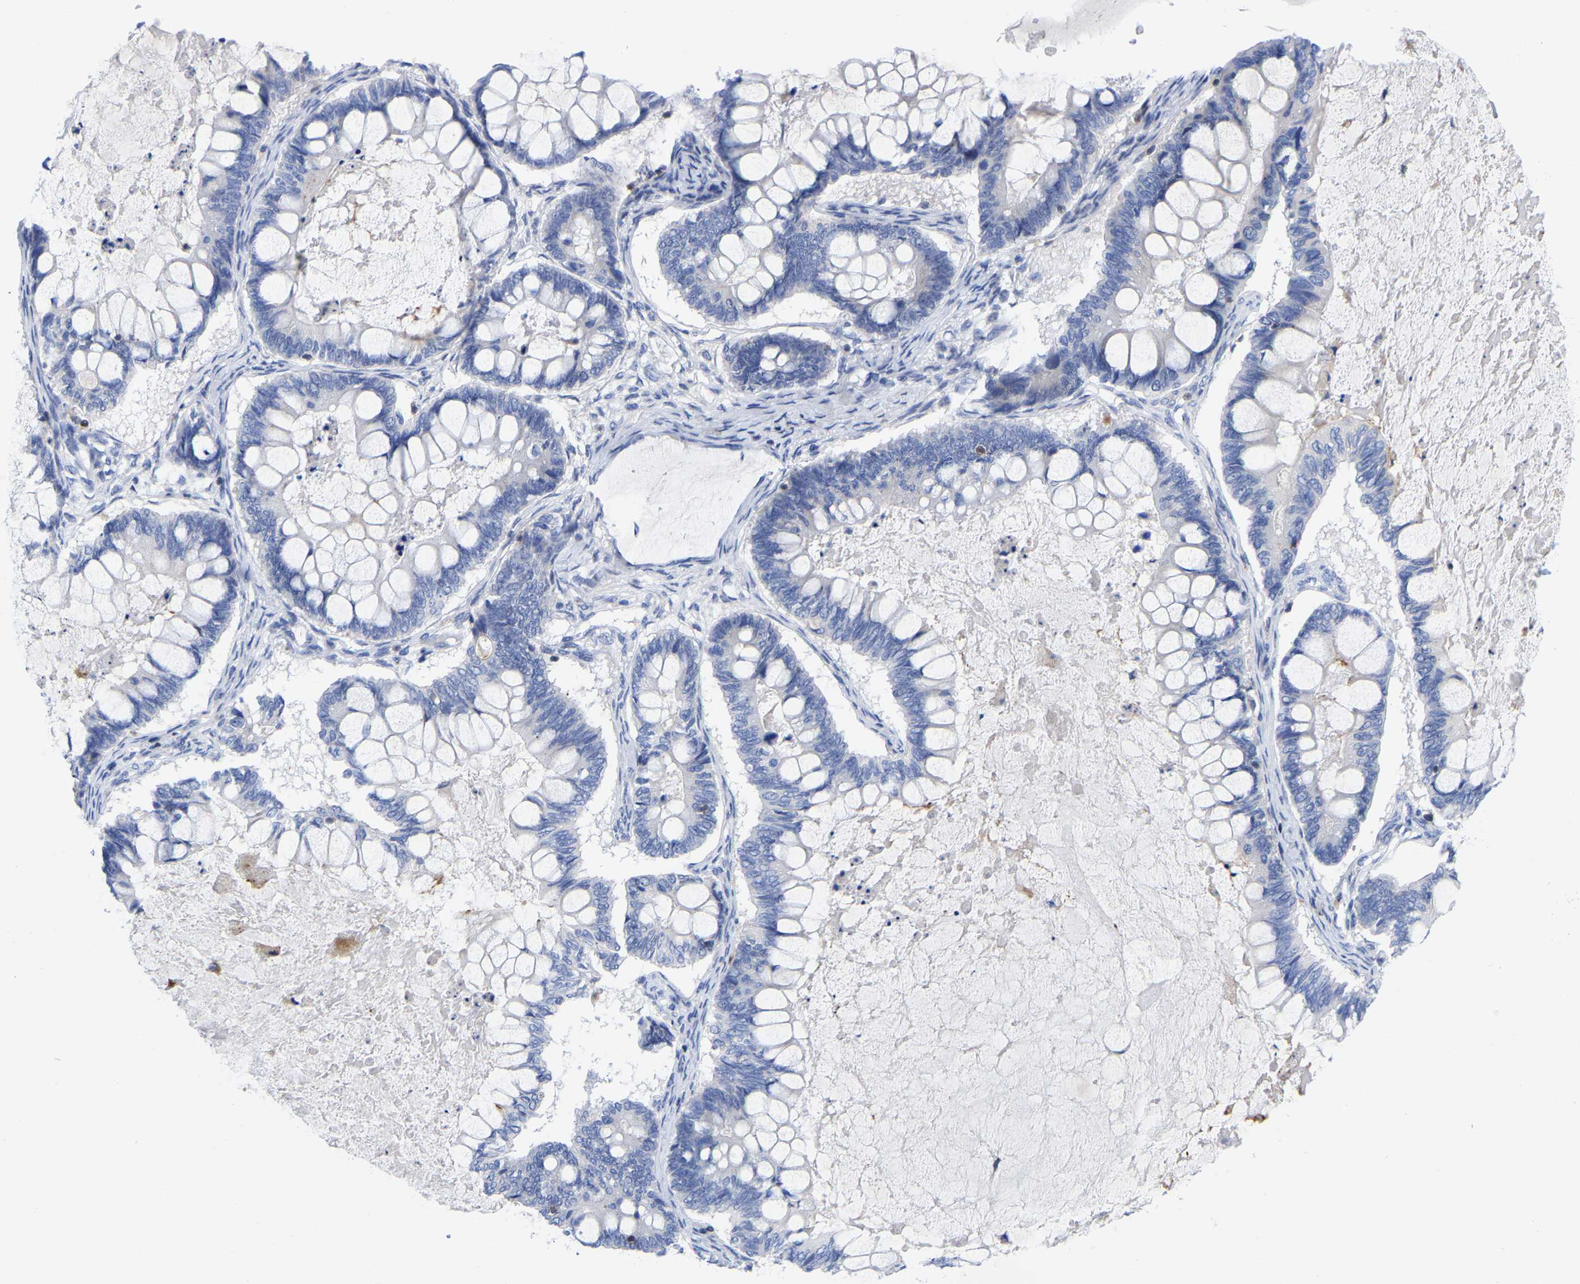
{"staining": {"intensity": "negative", "quantity": "none", "location": "none"}, "tissue": "ovarian cancer", "cell_type": "Tumor cells", "image_type": "cancer", "snomed": [{"axis": "morphology", "description": "Cystadenocarcinoma, mucinous, NOS"}, {"axis": "topography", "description": "Ovary"}], "caption": "Tumor cells are negative for brown protein staining in ovarian cancer. (DAB immunohistochemistry, high magnification).", "gene": "PTPN7", "patient": {"sex": "female", "age": 61}}